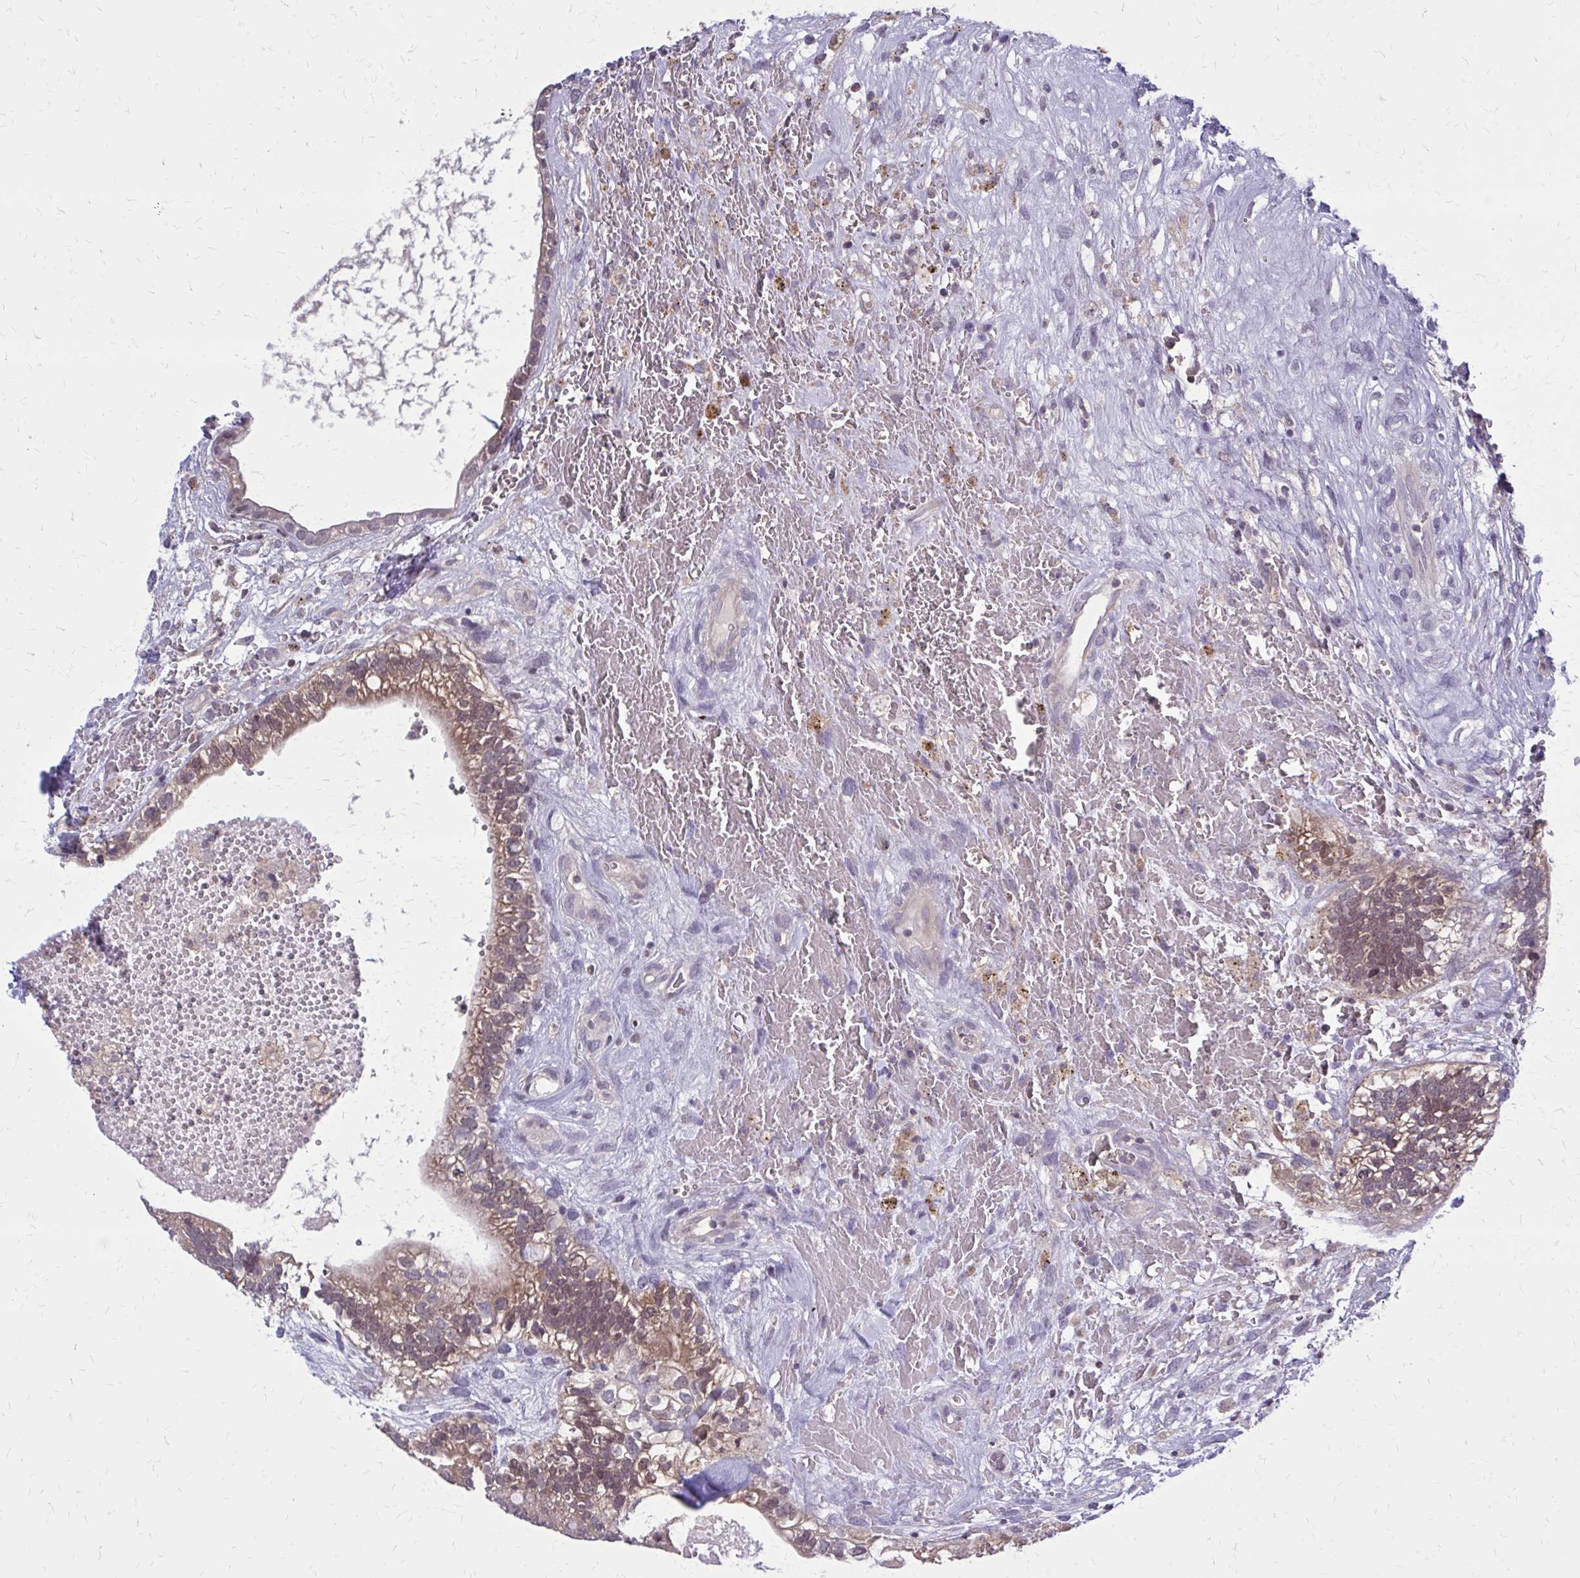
{"staining": {"intensity": "moderate", "quantity": "<25%", "location": "cytoplasmic/membranous"}, "tissue": "testis cancer", "cell_type": "Tumor cells", "image_type": "cancer", "snomed": [{"axis": "morphology", "description": "Seminoma, NOS"}, {"axis": "morphology", "description": "Carcinoma, Embryonal, NOS"}, {"axis": "topography", "description": "Testis"}], "caption": "A histopathology image showing moderate cytoplasmic/membranous expression in approximately <25% of tumor cells in seminoma (testis), as visualized by brown immunohistochemical staining.", "gene": "DBI", "patient": {"sex": "male", "age": 29}}